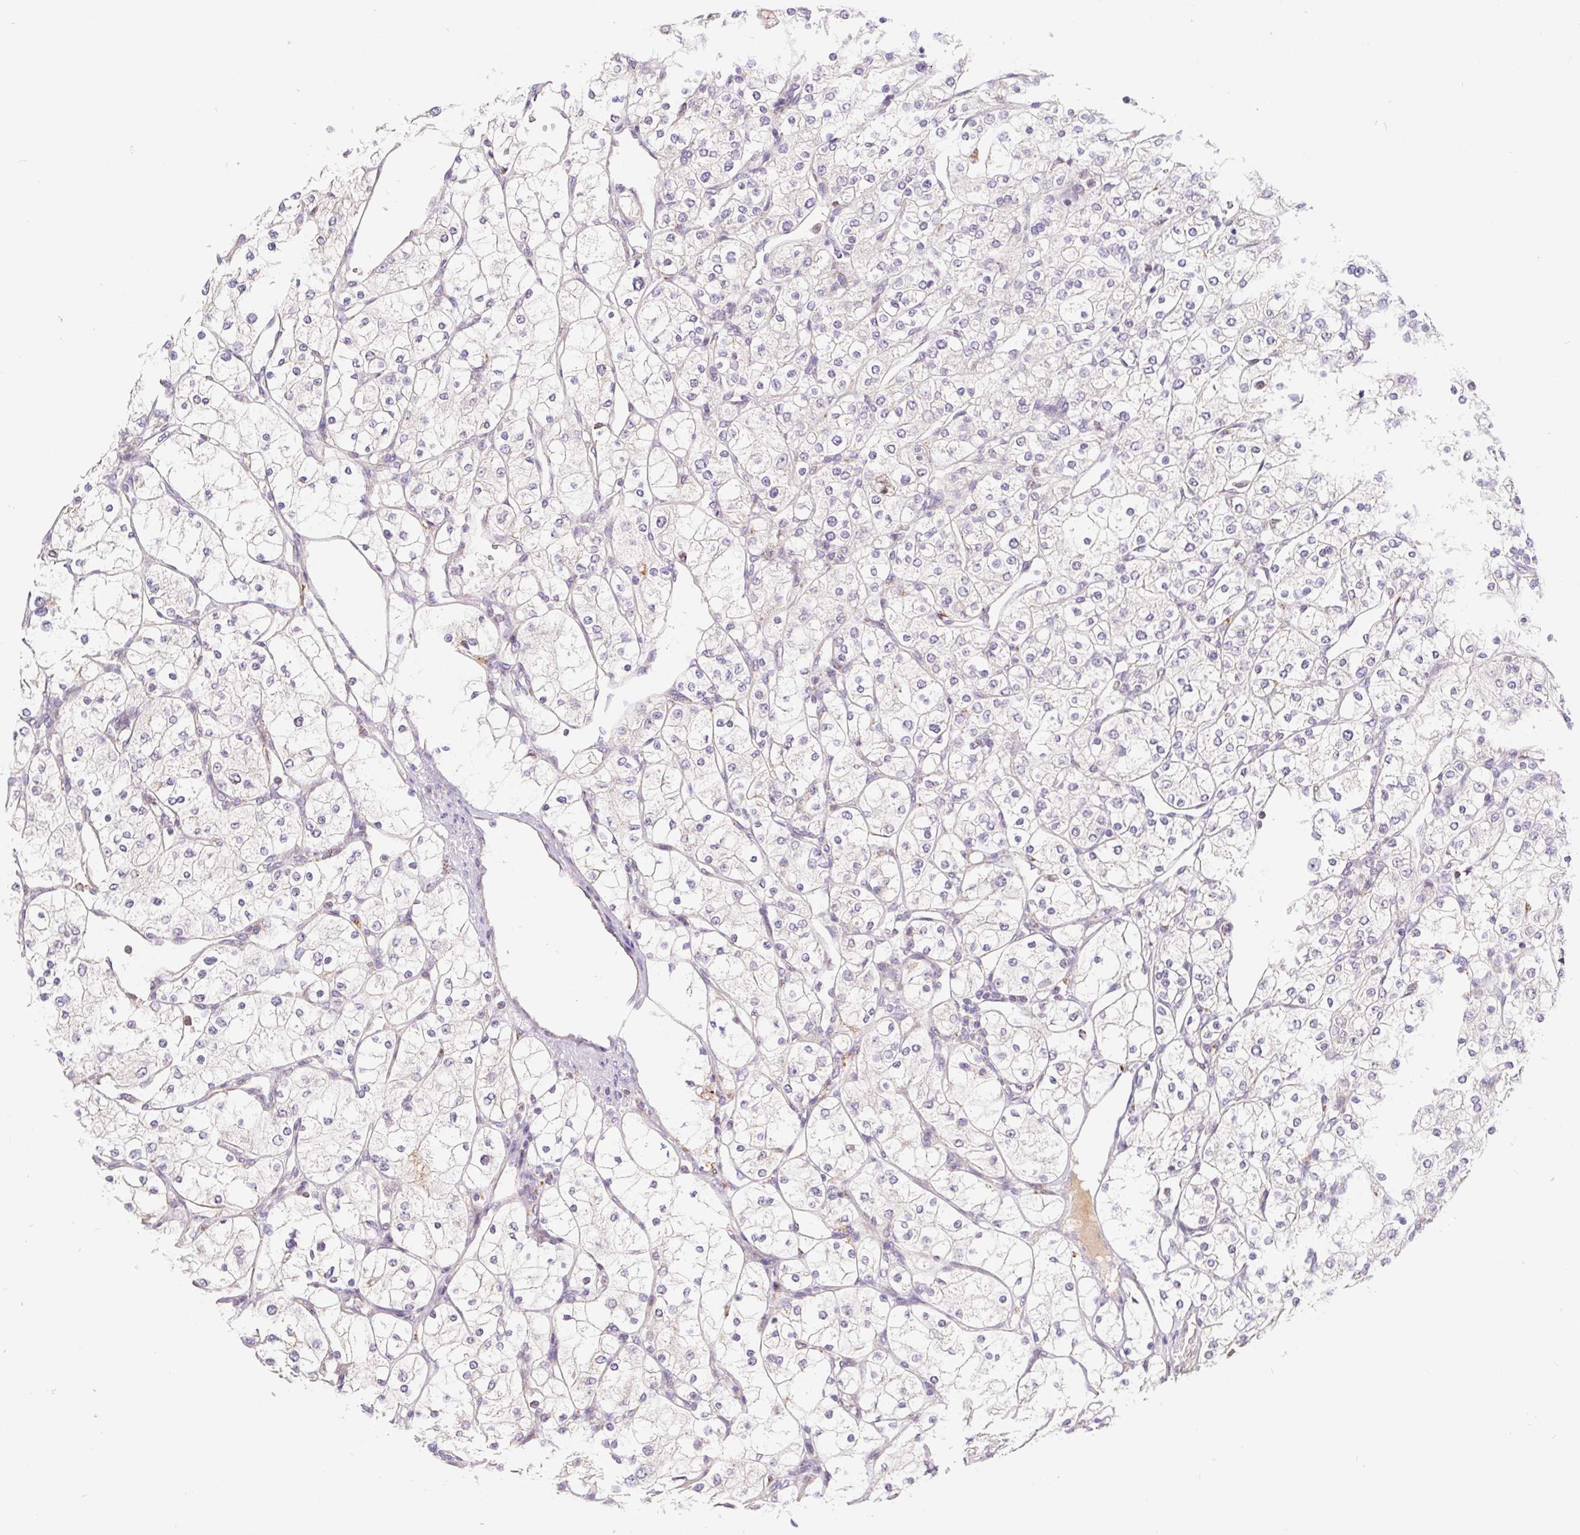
{"staining": {"intensity": "negative", "quantity": "none", "location": "none"}, "tissue": "renal cancer", "cell_type": "Tumor cells", "image_type": "cancer", "snomed": [{"axis": "morphology", "description": "Adenocarcinoma, NOS"}, {"axis": "topography", "description": "Kidney"}], "caption": "Immunohistochemistry (IHC) of human renal cancer shows no staining in tumor cells.", "gene": "EMC6", "patient": {"sex": "male", "age": 80}}